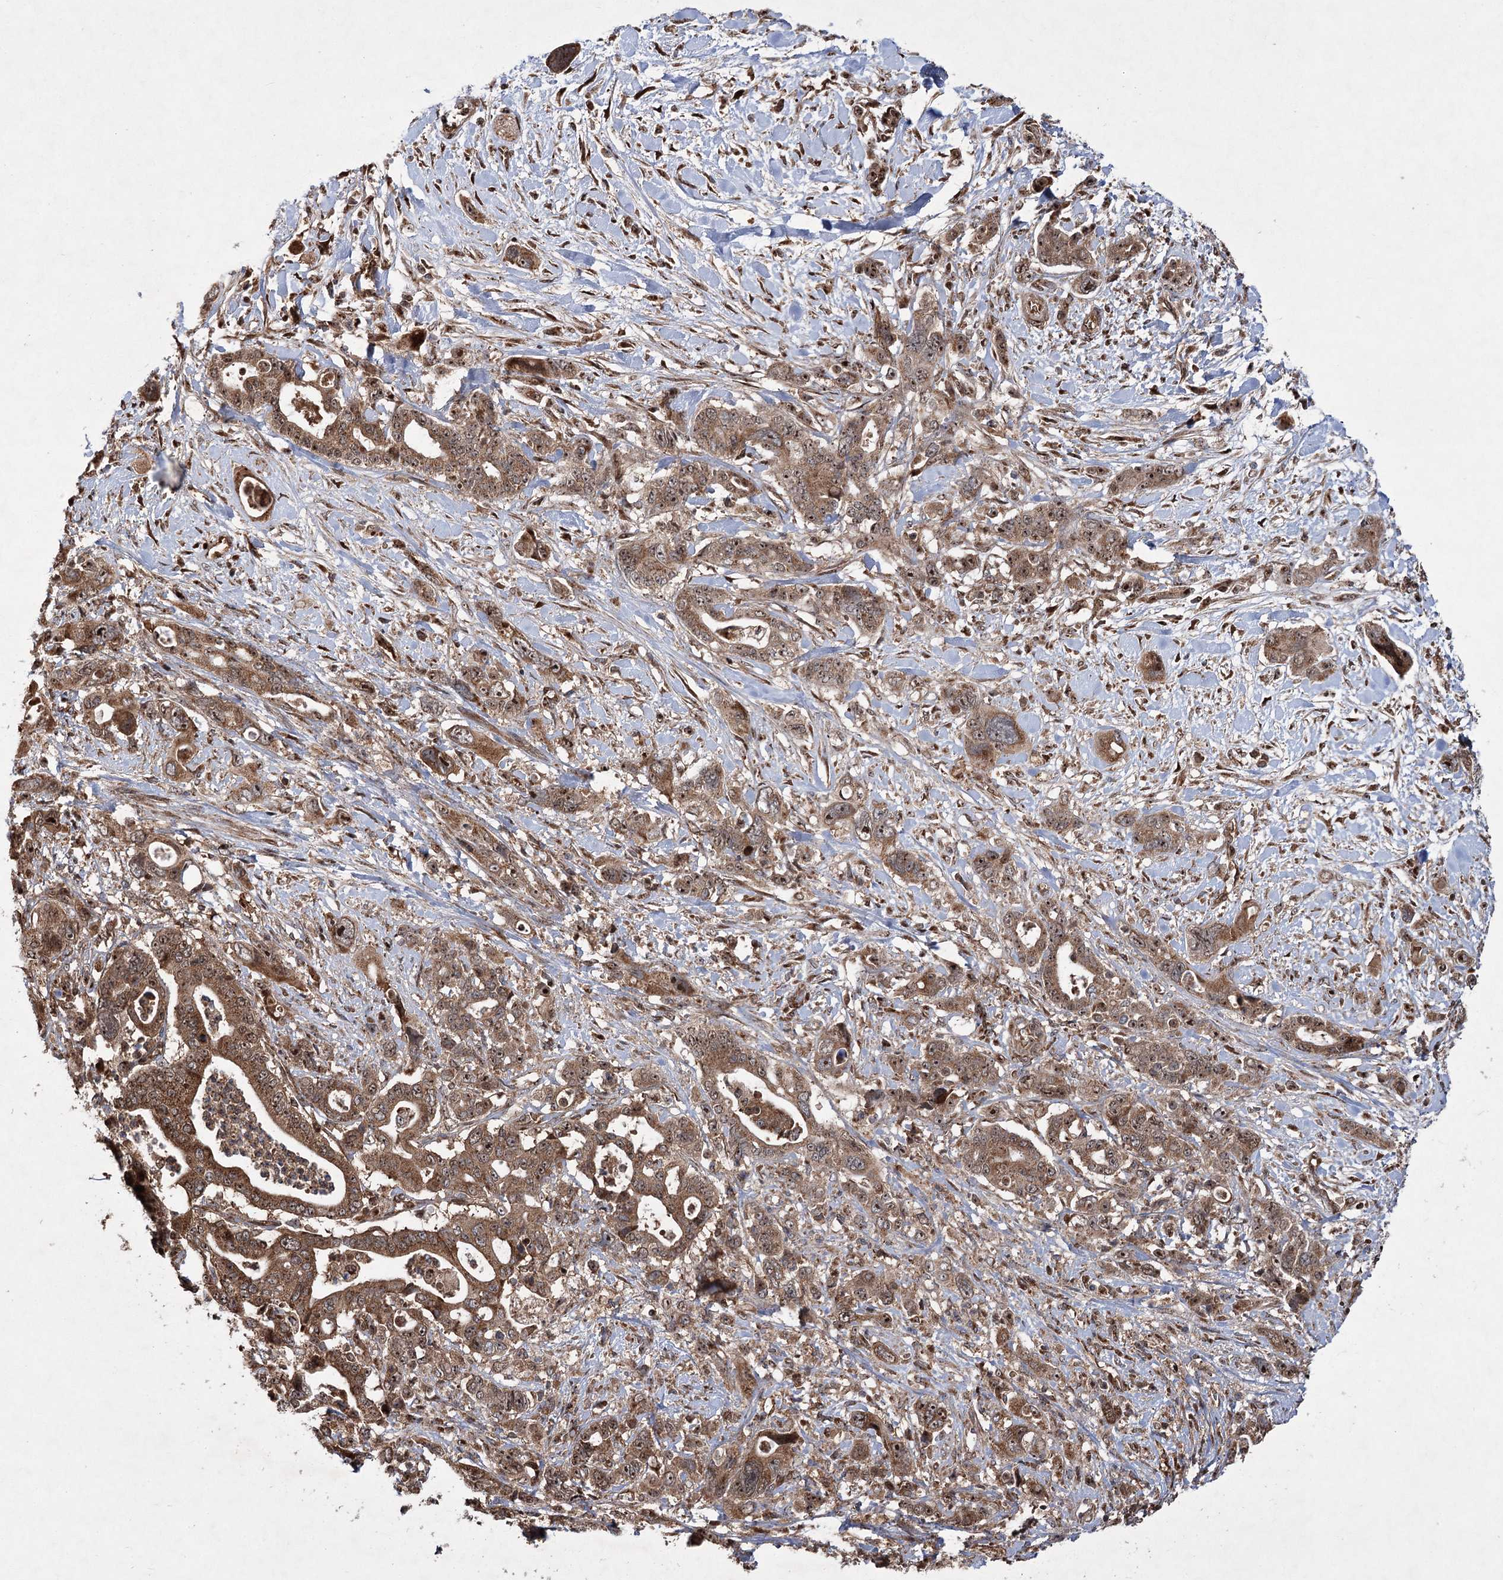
{"staining": {"intensity": "moderate", "quantity": ">75%", "location": "cytoplasmic/membranous,nuclear"}, "tissue": "pancreatic cancer", "cell_type": "Tumor cells", "image_type": "cancer", "snomed": [{"axis": "morphology", "description": "Adenocarcinoma, NOS"}, {"axis": "topography", "description": "Pancreas"}], "caption": "About >75% of tumor cells in human pancreatic adenocarcinoma demonstrate moderate cytoplasmic/membranous and nuclear protein staining as visualized by brown immunohistochemical staining.", "gene": "SERINC5", "patient": {"sex": "male", "age": 46}}